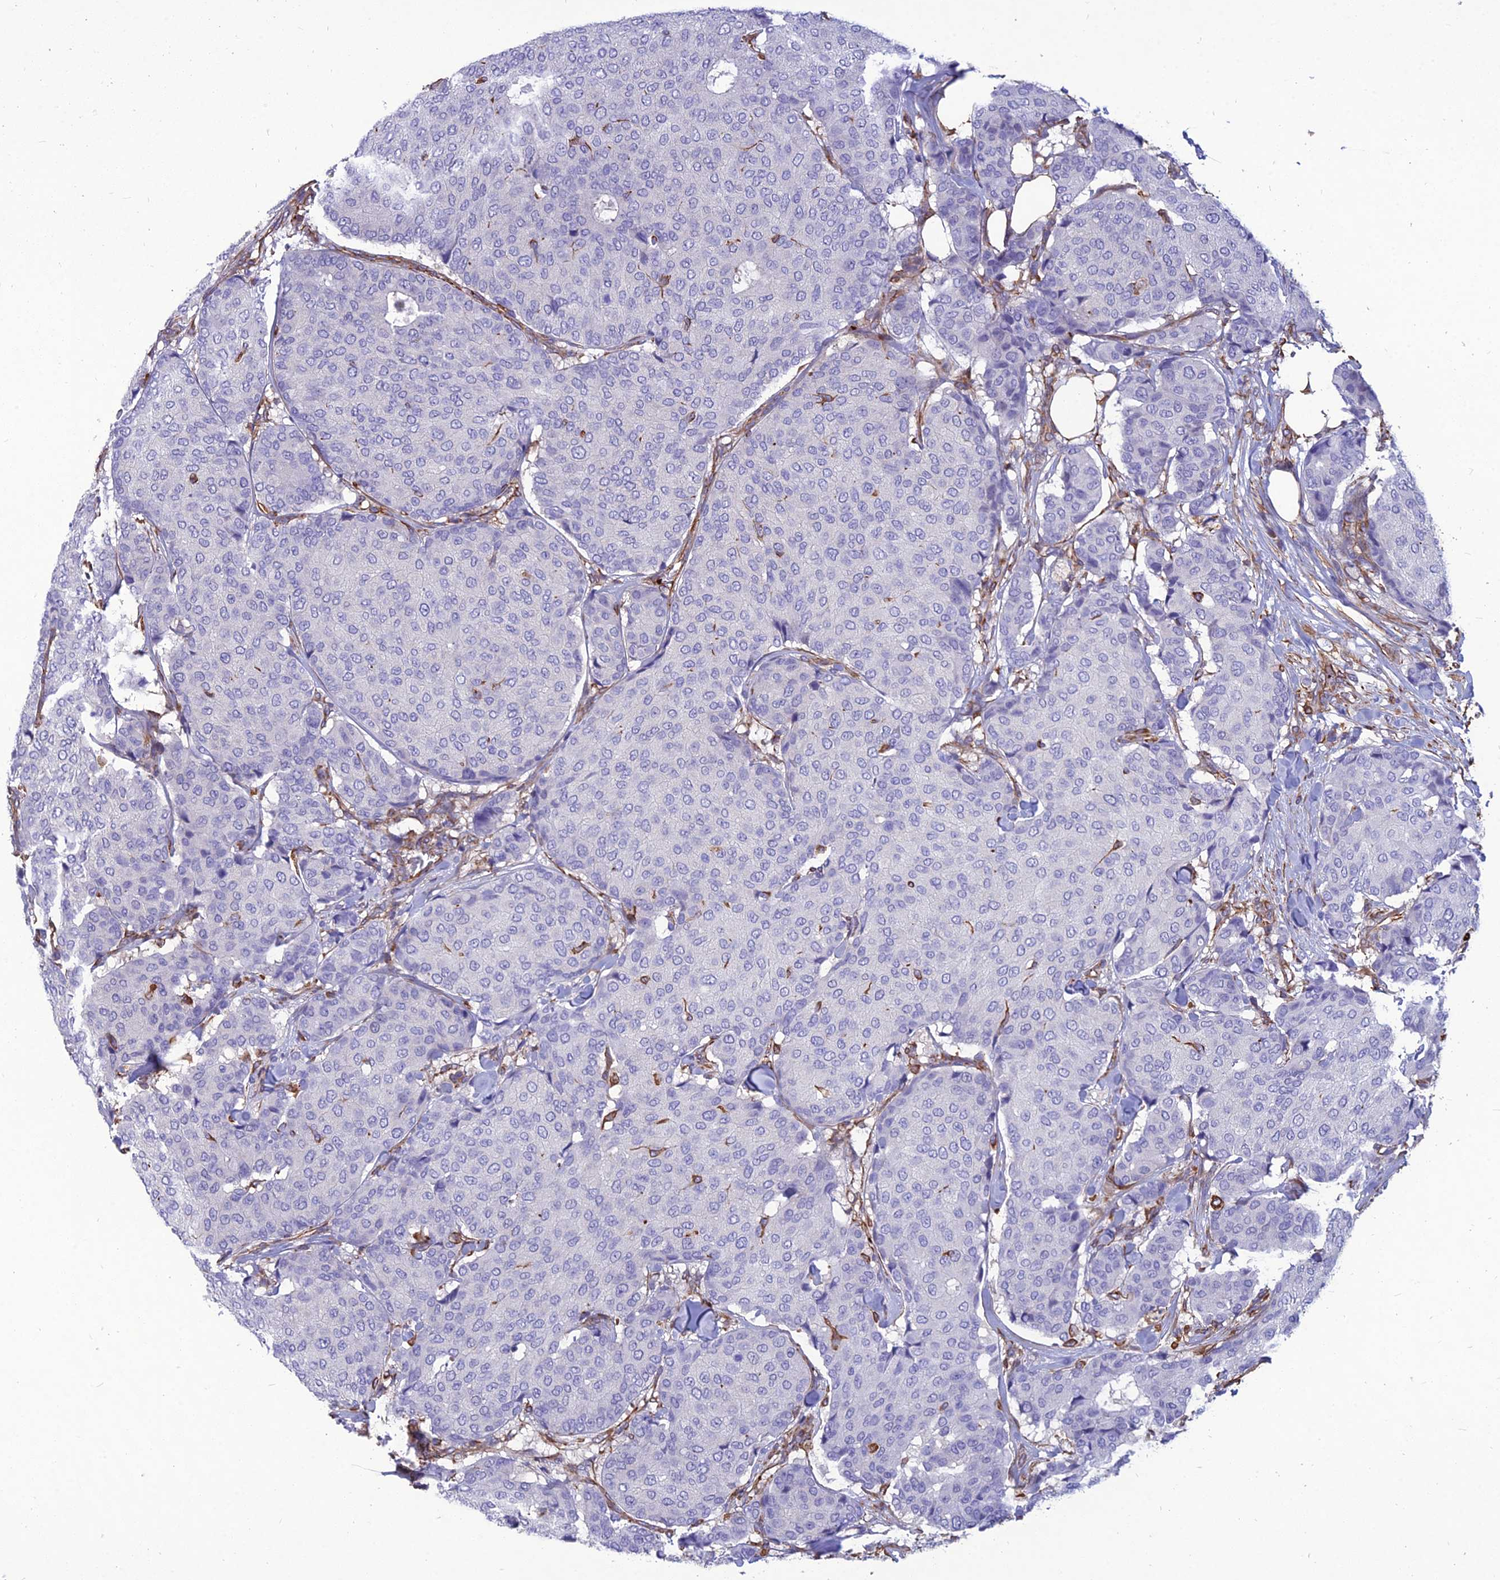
{"staining": {"intensity": "negative", "quantity": "none", "location": "none"}, "tissue": "breast cancer", "cell_type": "Tumor cells", "image_type": "cancer", "snomed": [{"axis": "morphology", "description": "Duct carcinoma"}, {"axis": "topography", "description": "Breast"}], "caption": "There is no significant positivity in tumor cells of breast cancer.", "gene": "PSMD11", "patient": {"sex": "female", "age": 75}}